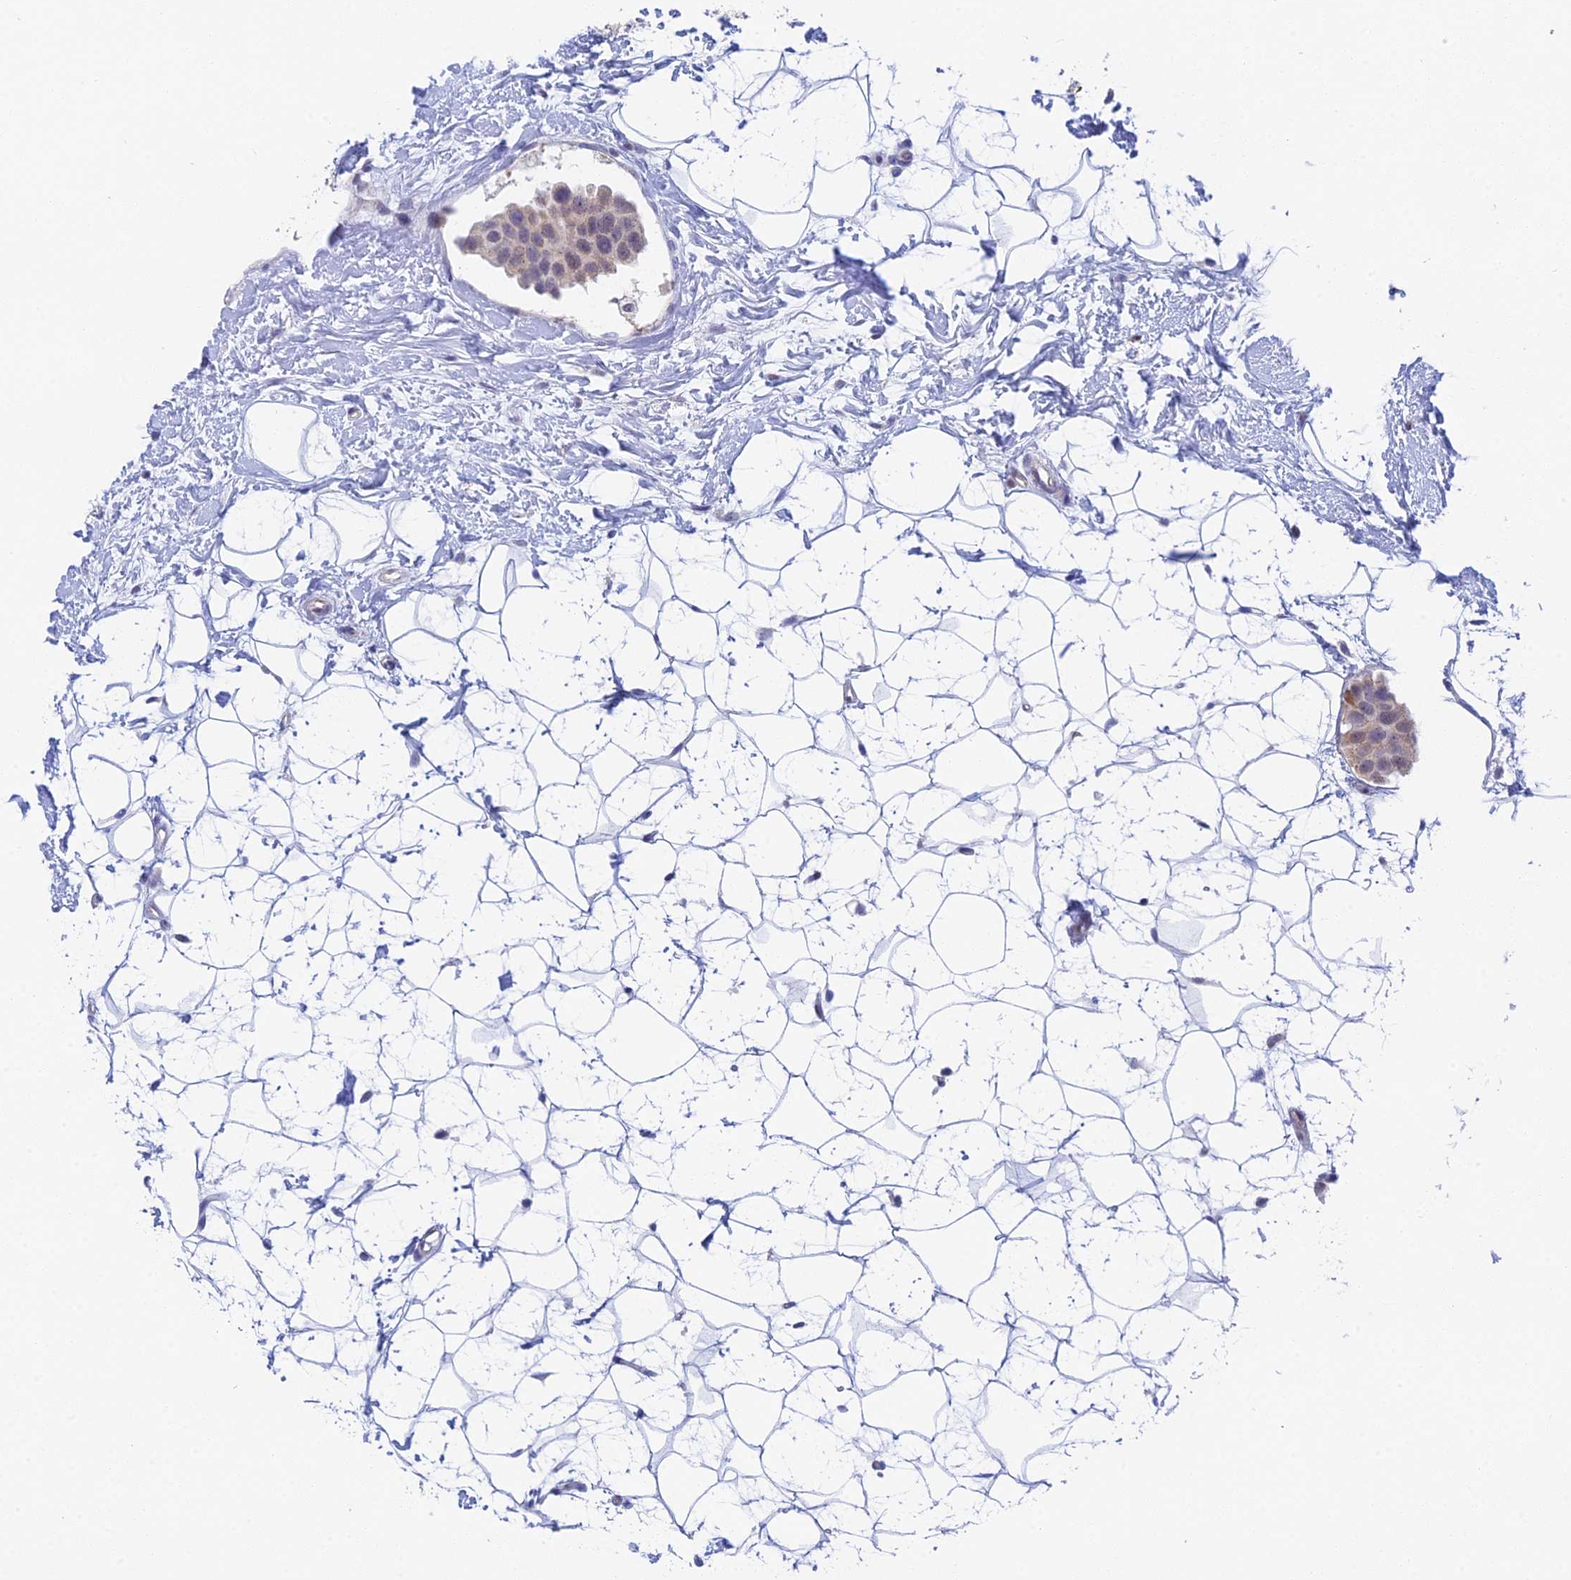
{"staining": {"intensity": "weak", "quantity": "<25%", "location": "cytoplasmic/membranous"}, "tissue": "breast cancer", "cell_type": "Tumor cells", "image_type": "cancer", "snomed": [{"axis": "morphology", "description": "Normal tissue, NOS"}, {"axis": "morphology", "description": "Duct carcinoma"}, {"axis": "topography", "description": "Breast"}], "caption": "High magnification brightfield microscopy of breast invasive ductal carcinoma stained with DAB (brown) and counterstained with hematoxylin (blue): tumor cells show no significant staining.", "gene": "MRPL17", "patient": {"sex": "female", "age": 39}}